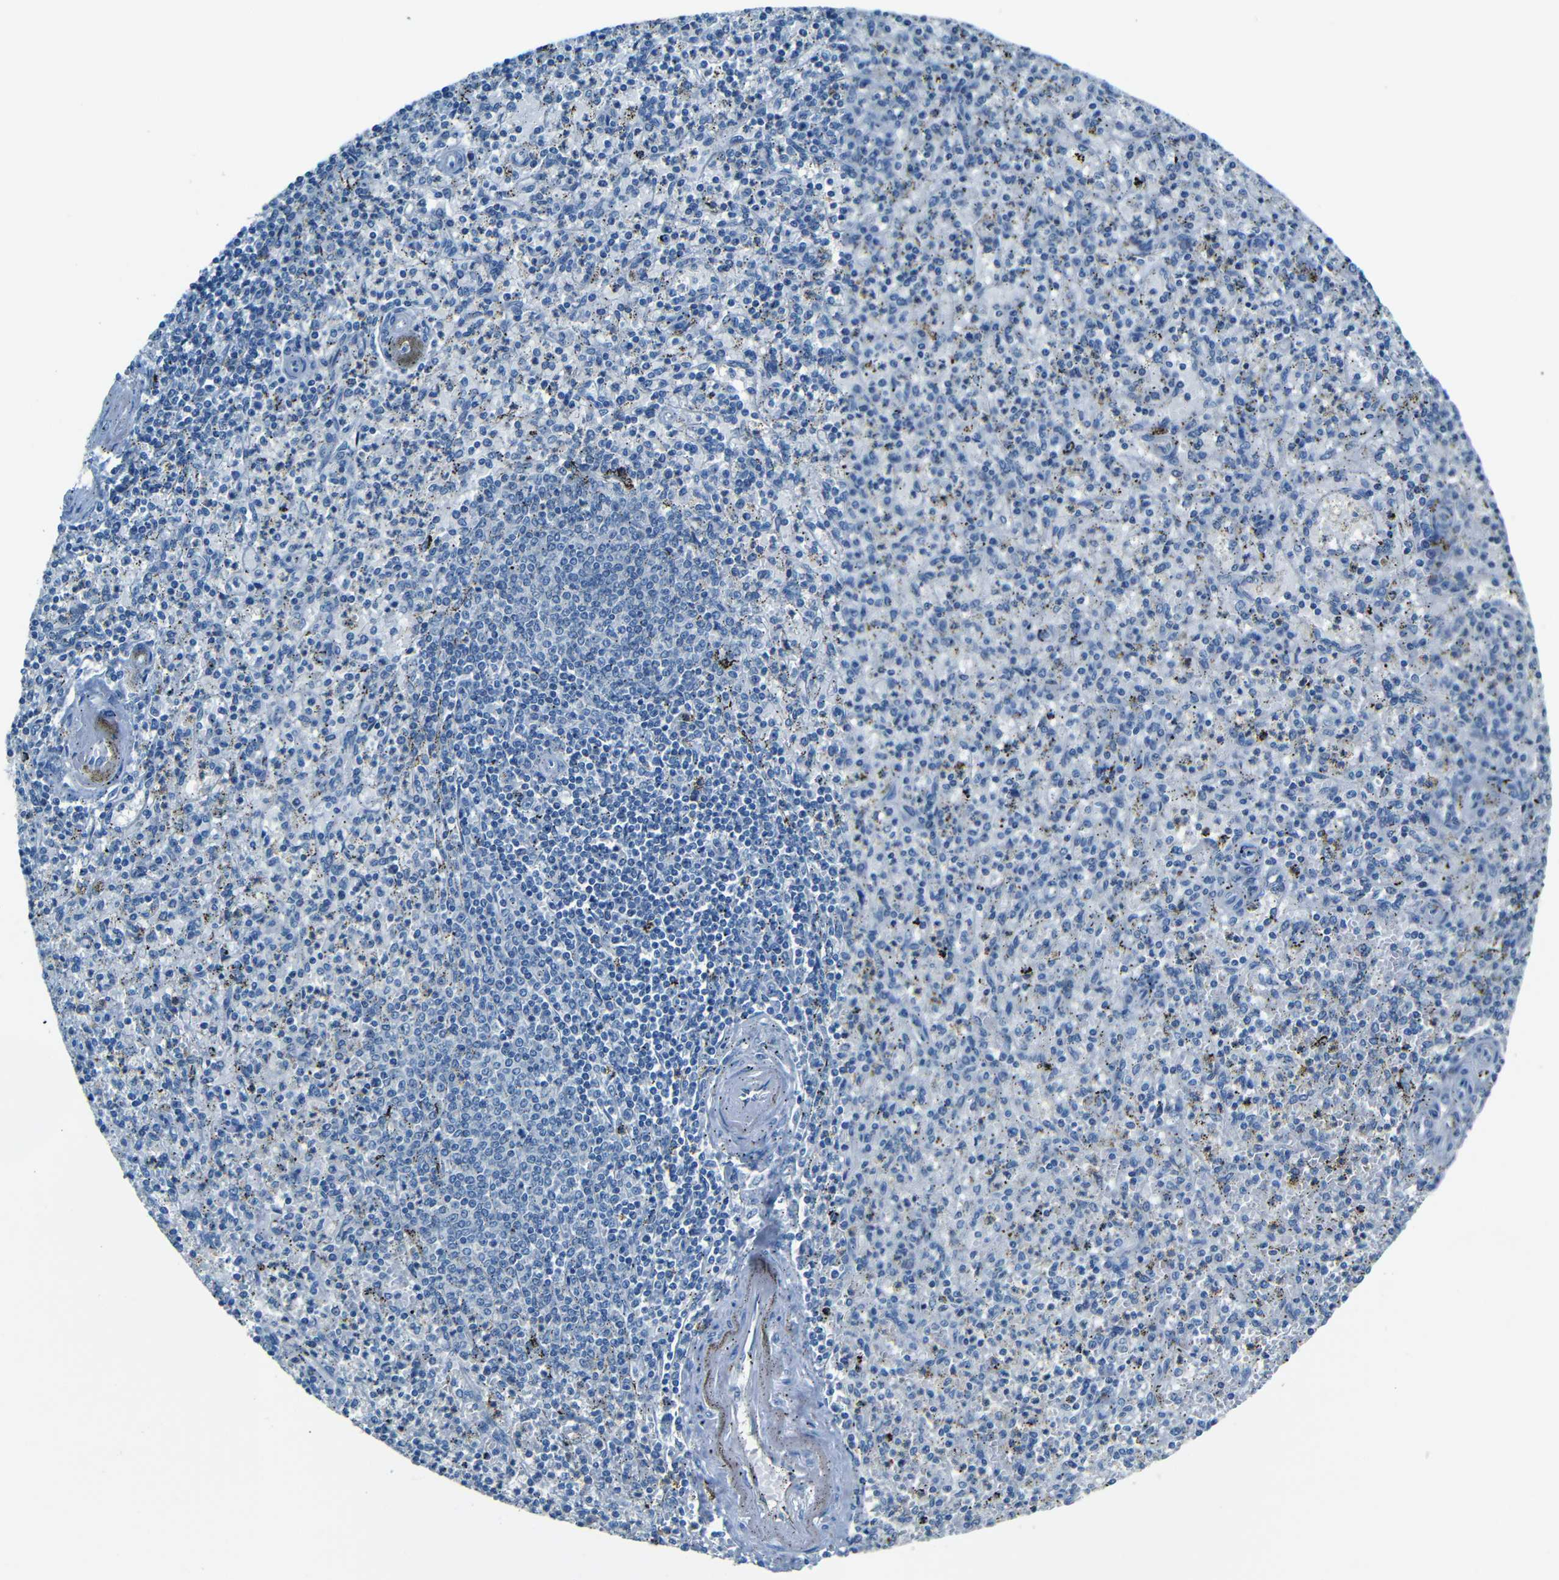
{"staining": {"intensity": "negative", "quantity": "none", "location": "none"}, "tissue": "spleen", "cell_type": "Cells in red pulp", "image_type": "normal", "snomed": [{"axis": "morphology", "description": "Normal tissue, NOS"}, {"axis": "topography", "description": "Spleen"}], "caption": "High magnification brightfield microscopy of normal spleen stained with DAB (3,3'-diaminobenzidine) (brown) and counterstained with hematoxylin (blue): cells in red pulp show no significant staining. Brightfield microscopy of immunohistochemistry stained with DAB (3,3'-diaminobenzidine) (brown) and hematoxylin (blue), captured at high magnification.", "gene": "ZMAT1", "patient": {"sex": "male", "age": 72}}